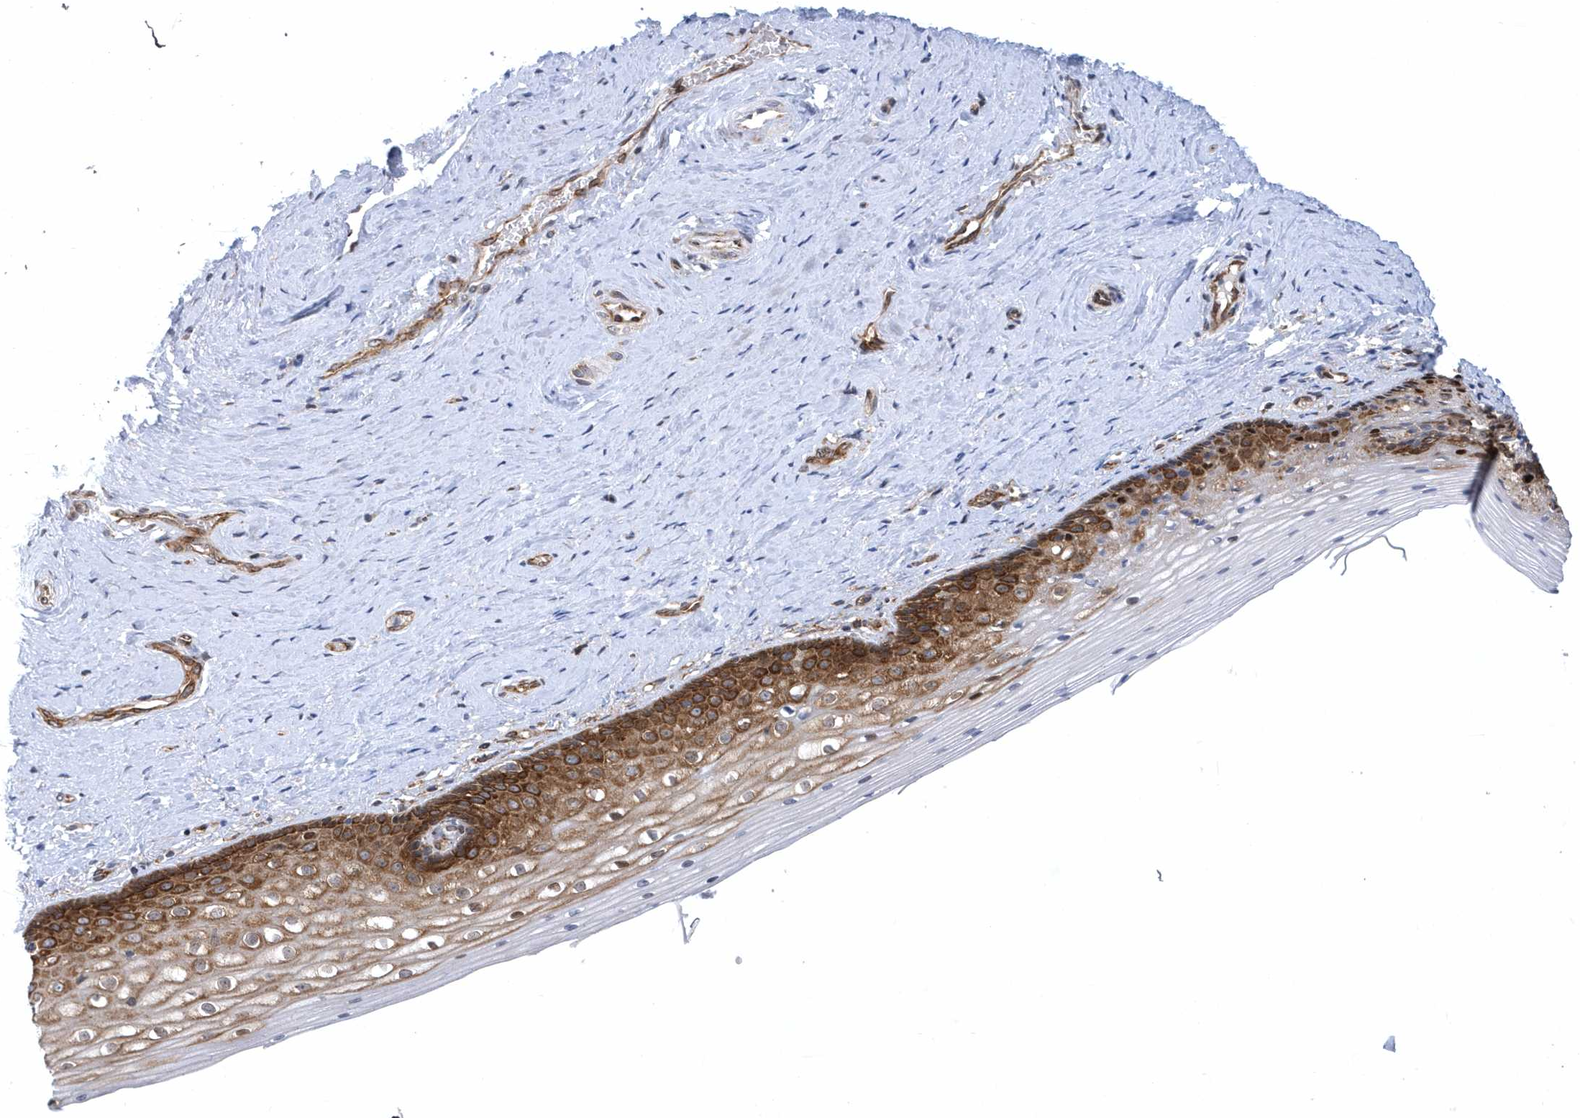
{"staining": {"intensity": "strong", "quantity": "25%-75%", "location": "cytoplasmic/membranous"}, "tissue": "vagina", "cell_type": "Squamous epithelial cells", "image_type": "normal", "snomed": [{"axis": "morphology", "description": "Normal tissue, NOS"}, {"axis": "topography", "description": "Vagina"}], "caption": "Unremarkable vagina displays strong cytoplasmic/membranous positivity in approximately 25%-75% of squamous epithelial cells, visualized by immunohistochemistry. (Stains: DAB in brown, nuclei in blue, Microscopy: brightfield microscopy at high magnification).", "gene": "PHF1", "patient": {"sex": "female", "age": 46}}